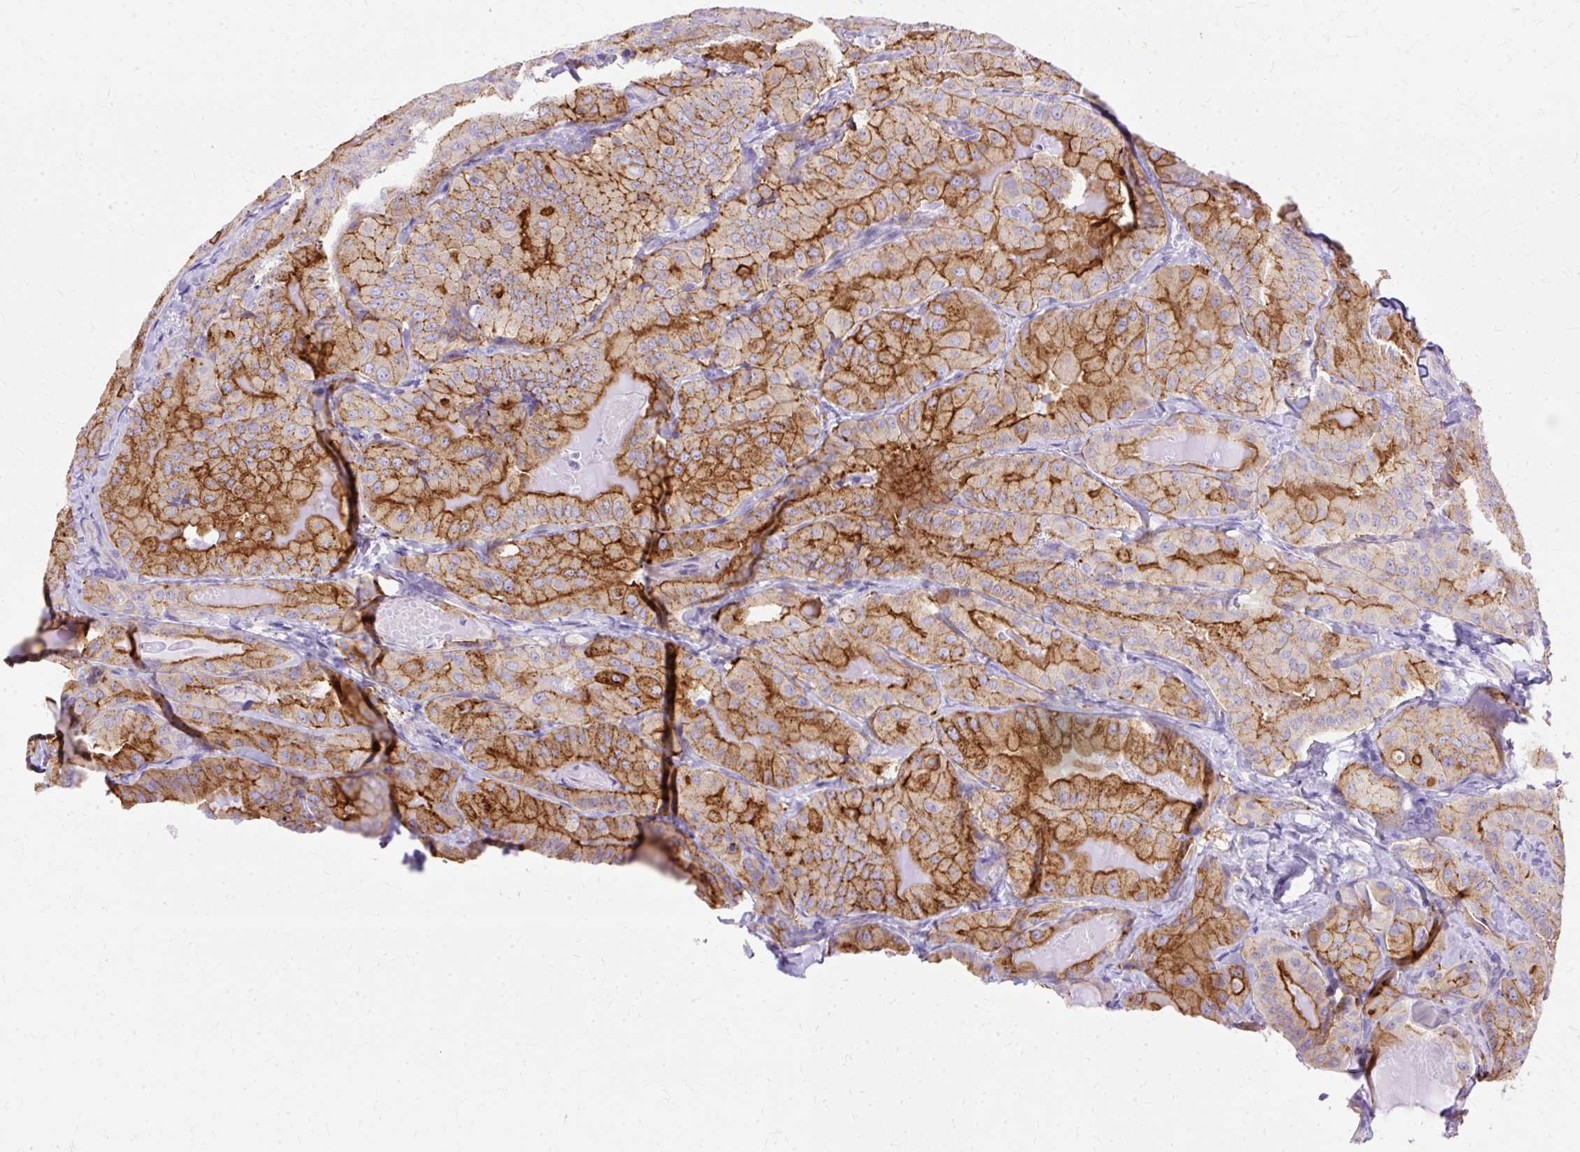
{"staining": {"intensity": "moderate", "quantity": ">75%", "location": "cytoplasmic/membranous"}, "tissue": "thyroid cancer", "cell_type": "Tumor cells", "image_type": "cancer", "snomed": [{"axis": "morphology", "description": "Papillary adenocarcinoma, NOS"}, {"axis": "topography", "description": "Thyroid gland"}], "caption": "Tumor cells reveal medium levels of moderate cytoplasmic/membranous expression in approximately >75% of cells in human thyroid cancer (papillary adenocarcinoma).", "gene": "MYO6", "patient": {"sex": "female", "age": 68}}